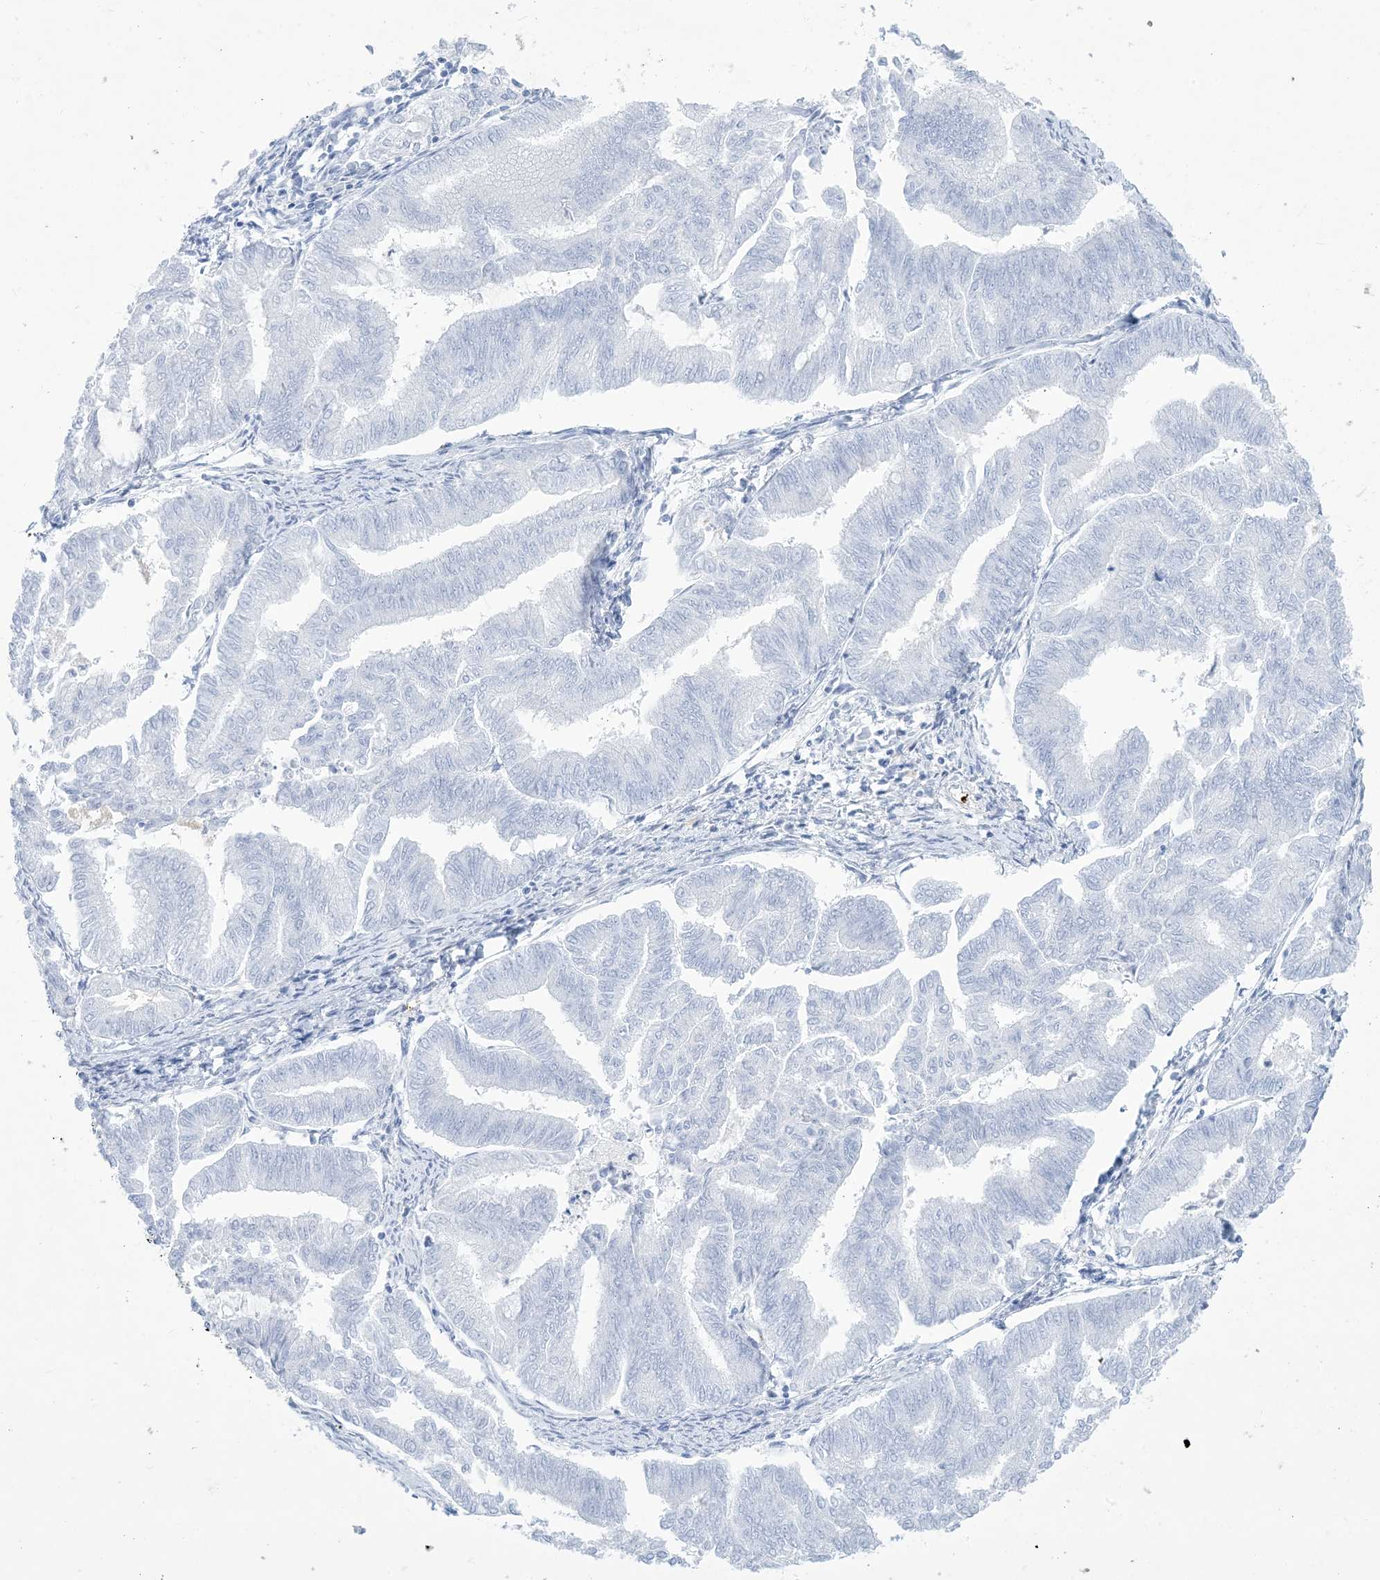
{"staining": {"intensity": "negative", "quantity": "none", "location": "none"}, "tissue": "endometrial cancer", "cell_type": "Tumor cells", "image_type": "cancer", "snomed": [{"axis": "morphology", "description": "Adenocarcinoma, NOS"}, {"axis": "topography", "description": "Endometrium"}], "caption": "Tumor cells are negative for brown protein staining in endometrial cancer.", "gene": "B3GNT7", "patient": {"sex": "female", "age": 79}}